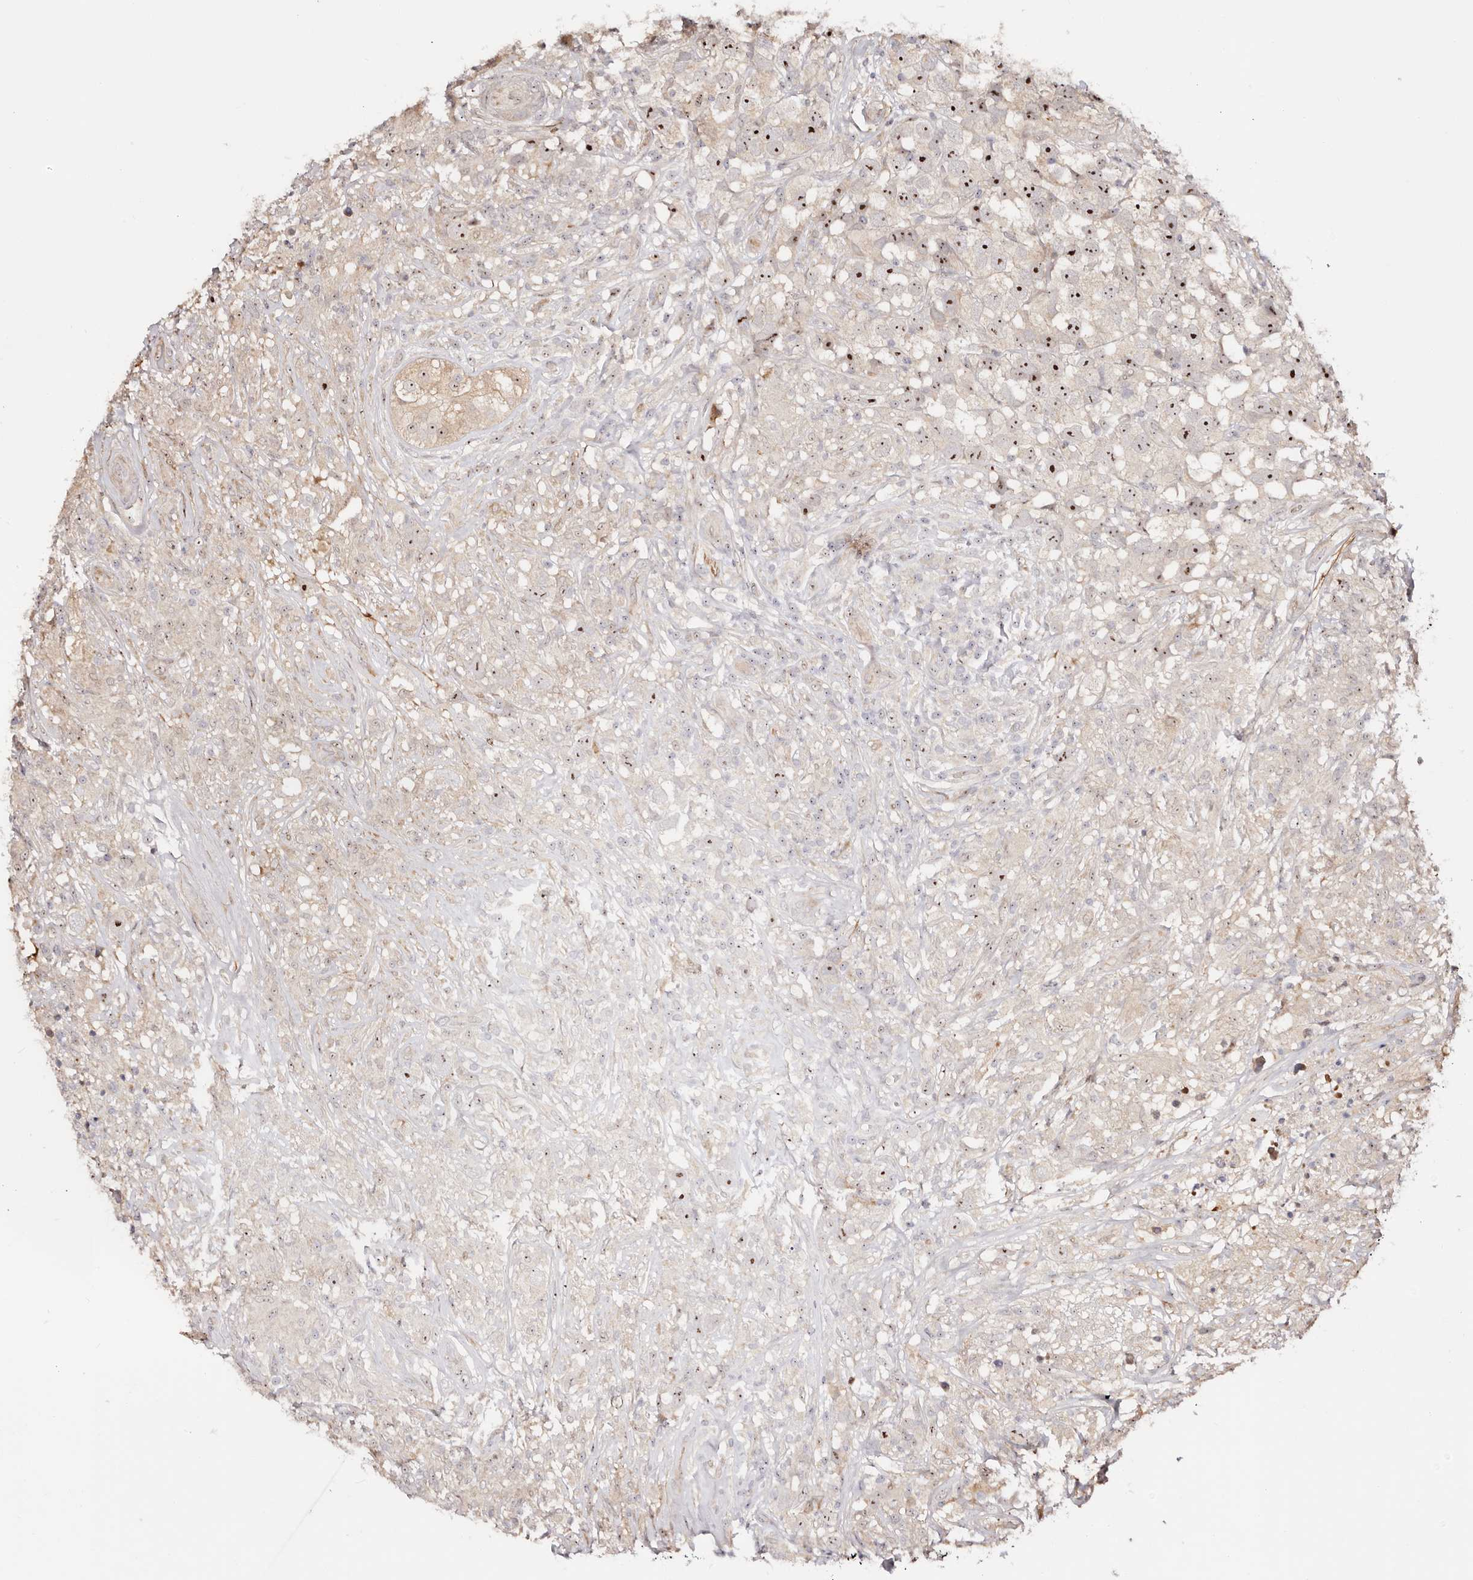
{"staining": {"intensity": "strong", "quantity": "<25%", "location": "nuclear"}, "tissue": "testis cancer", "cell_type": "Tumor cells", "image_type": "cancer", "snomed": [{"axis": "morphology", "description": "Seminoma, NOS"}, {"axis": "topography", "description": "Testis"}], "caption": "The histopathology image reveals staining of testis cancer, revealing strong nuclear protein positivity (brown color) within tumor cells.", "gene": "ODF2L", "patient": {"sex": "male", "age": 49}}